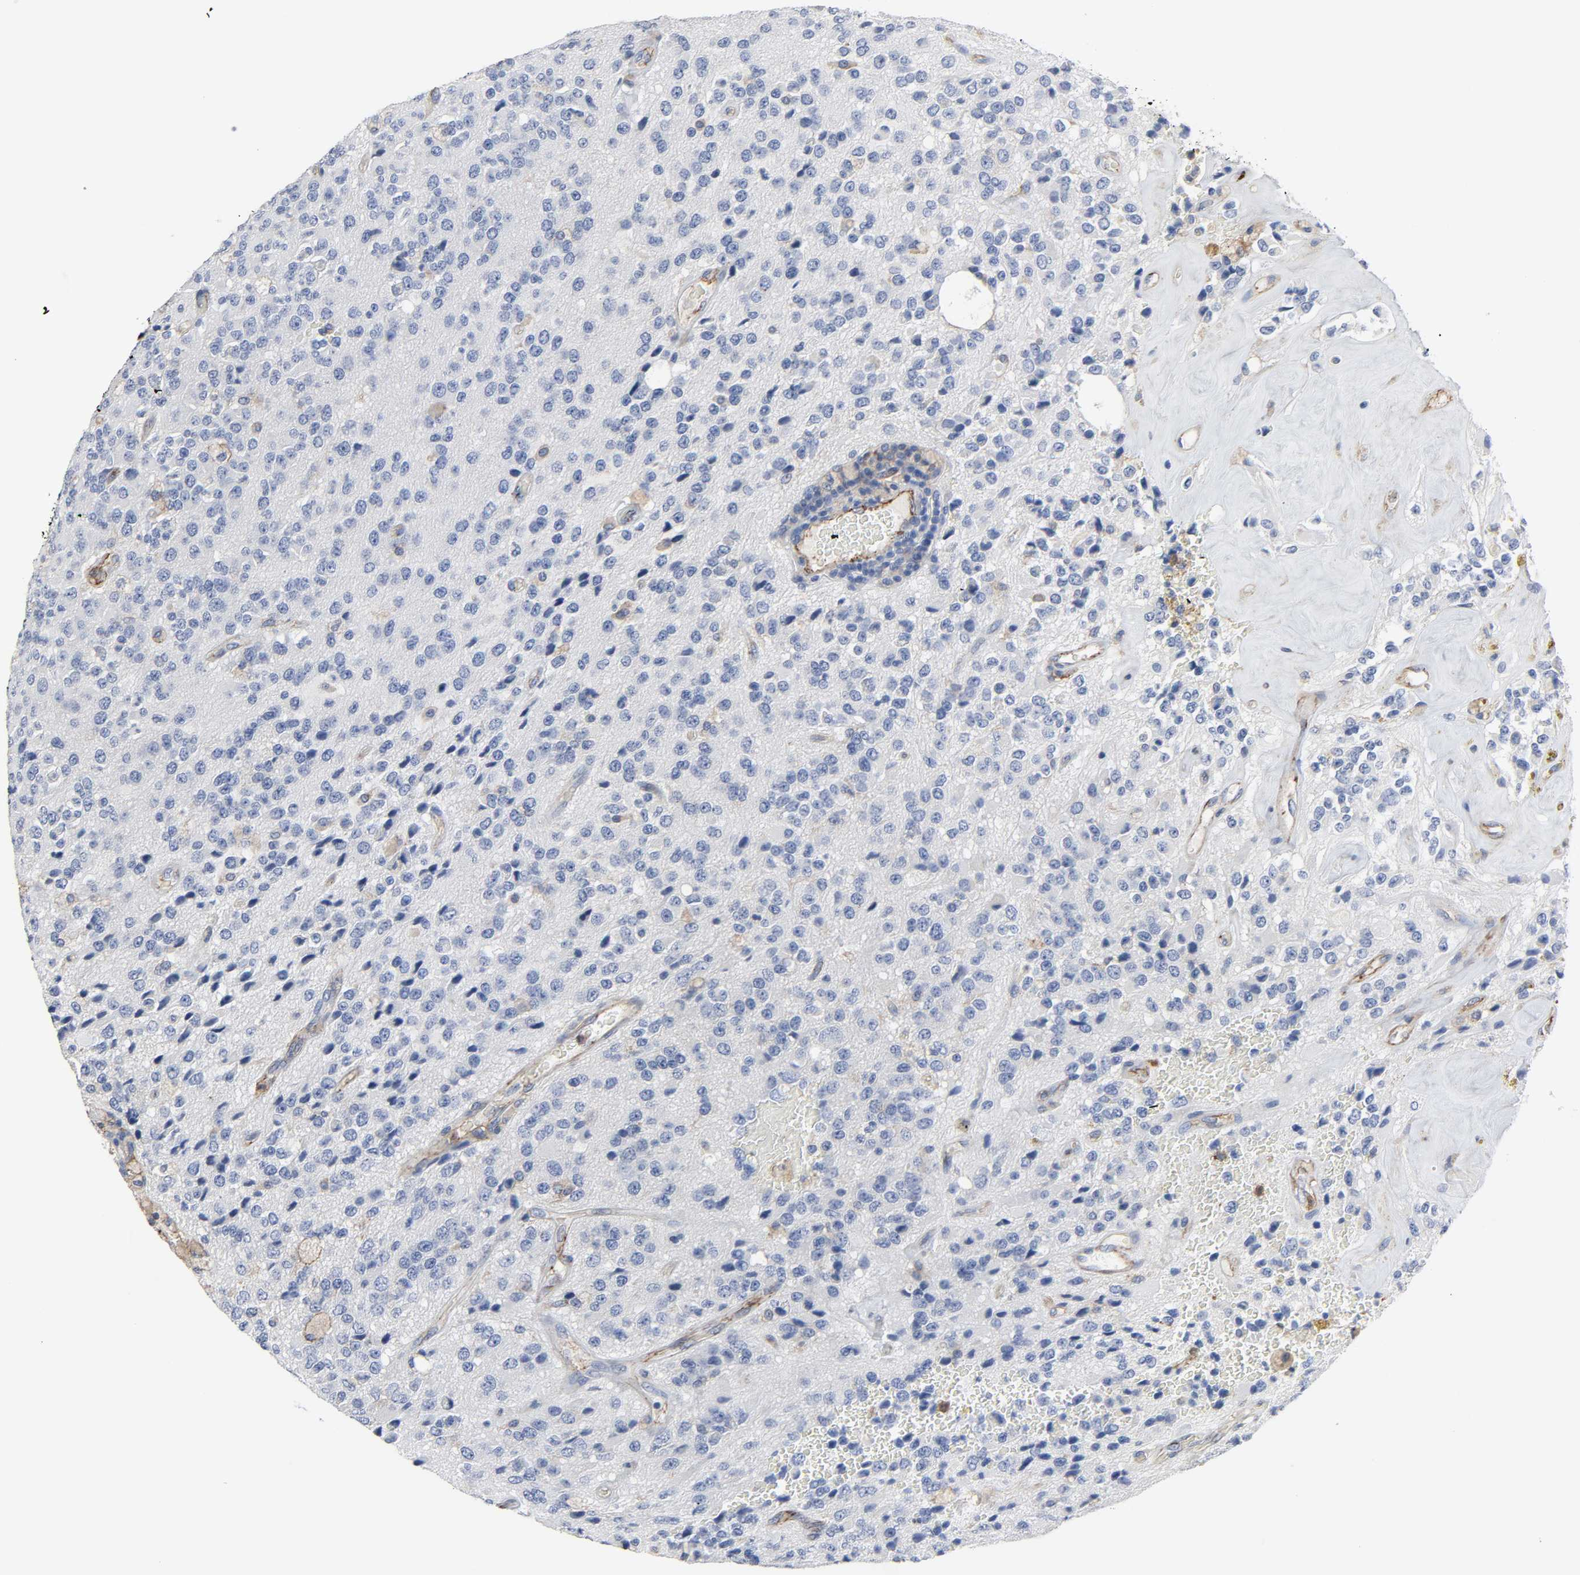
{"staining": {"intensity": "negative", "quantity": "none", "location": "none"}, "tissue": "glioma", "cell_type": "Tumor cells", "image_type": "cancer", "snomed": [{"axis": "morphology", "description": "Glioma, malignant, High grade"}, {"axis": "topography", "description": "pancreas cauda"}], "caption": "Histopathology image shows no significant protein expression in tumor cells of high-grade glioma (malignant).", "gene": "PECAM1", "patient": {"sex": "male", "age": 60}}